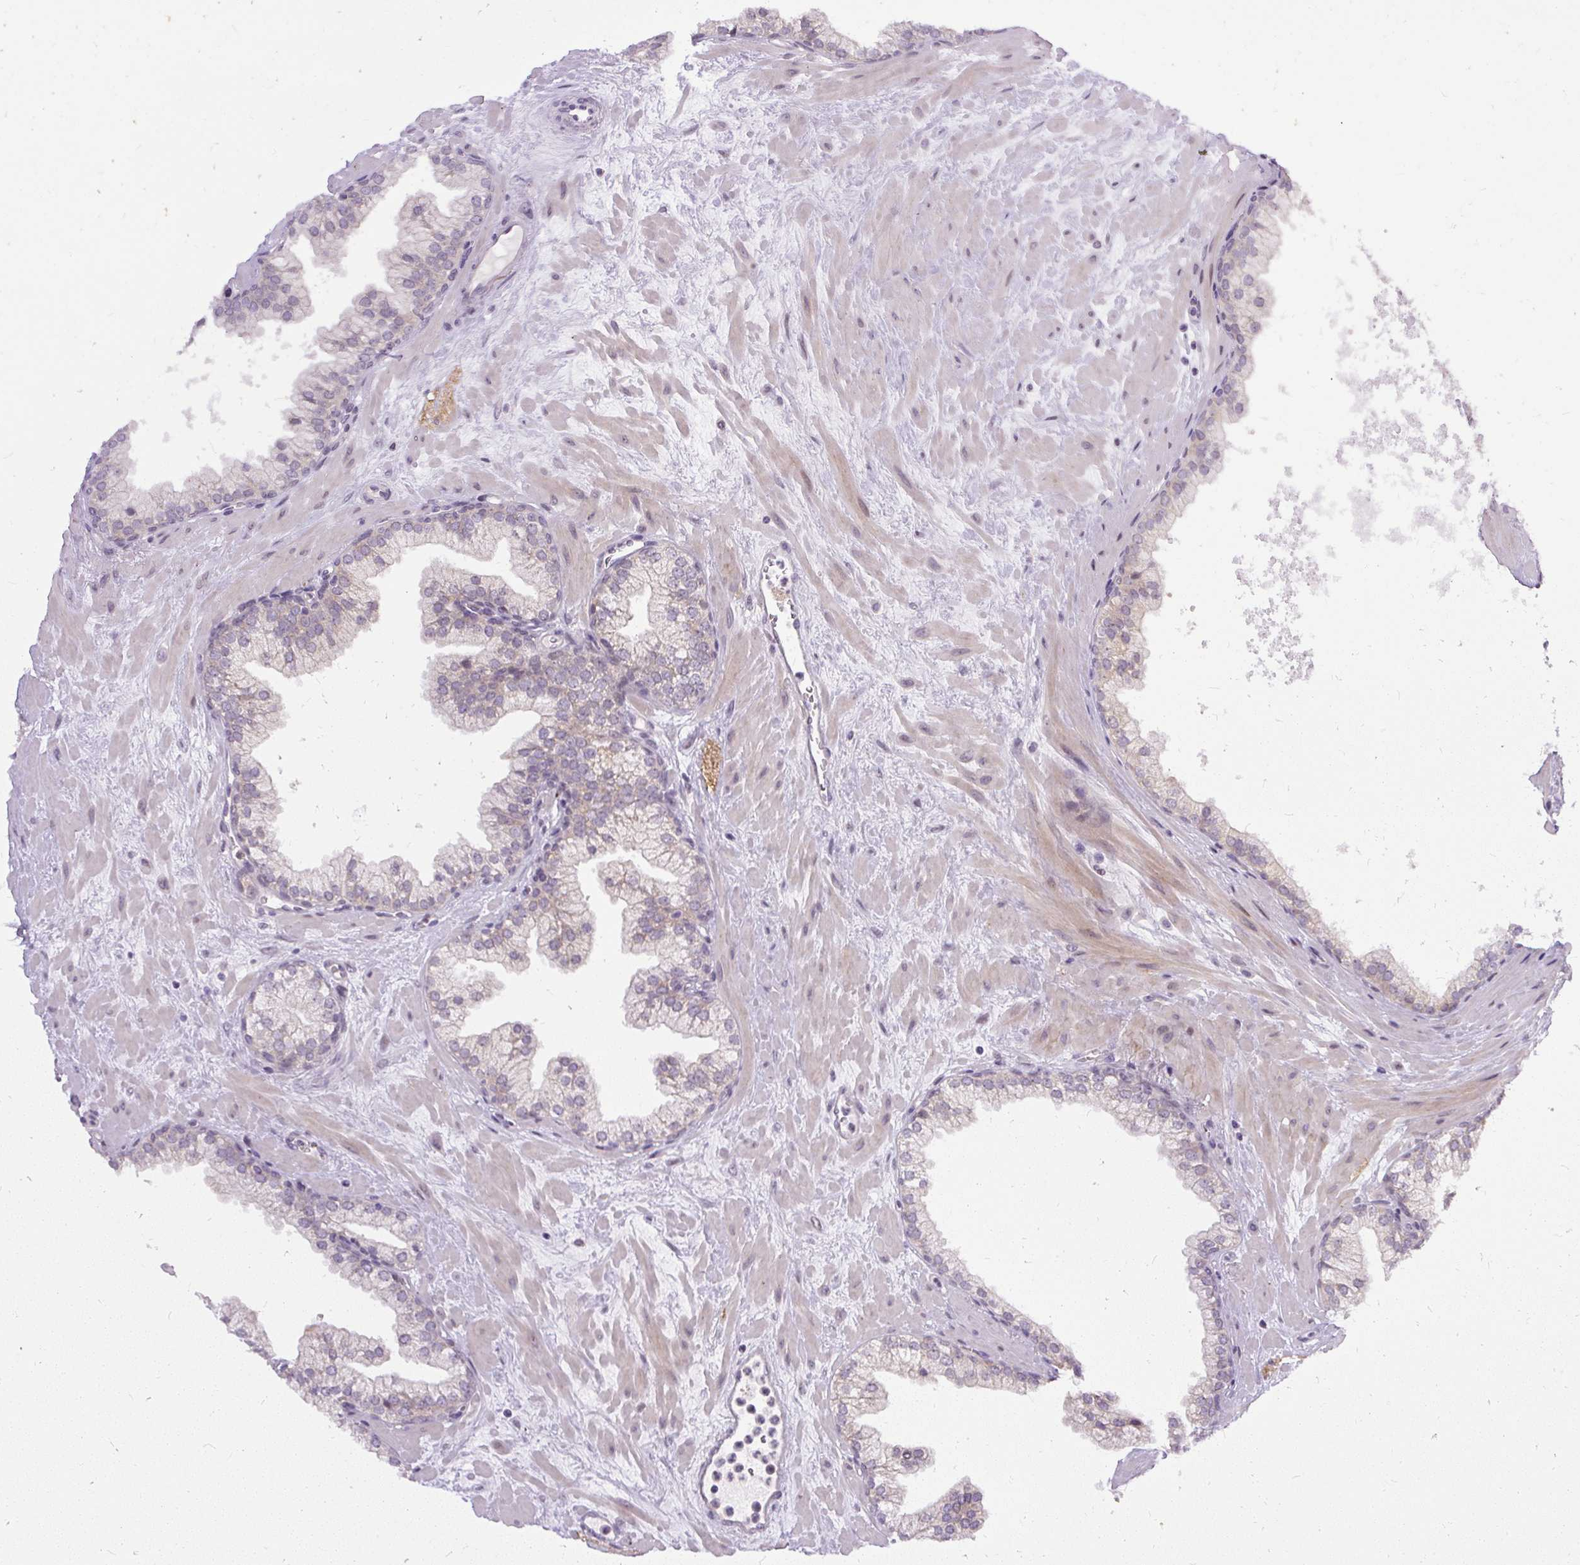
{"staining": {"intensity": "weak", "quantity": "<25%", "location": "cytoplasmic/membranous"}, "tissue": "prostate", "cell_type": "Glandular cells", "image_type": "normal", "snomed": [{"axis": "morphology", "description": "Normal tissue, NOS"}, {"axis": "topography", "description": "Prostate"}, {"axis": "topography", "description": "Peripheral nerve tissue"}], "caption": "An image of prostate stained for a protein displays no brown staining in glandular cells. The staining was performed using DAB to visualize the protein expression in brown, while the nuclei were stained in blue with hematoxylin (Magnification: 20x).", "gene": "FAM117B", "patient": {"sex": "male", "age": 61}}